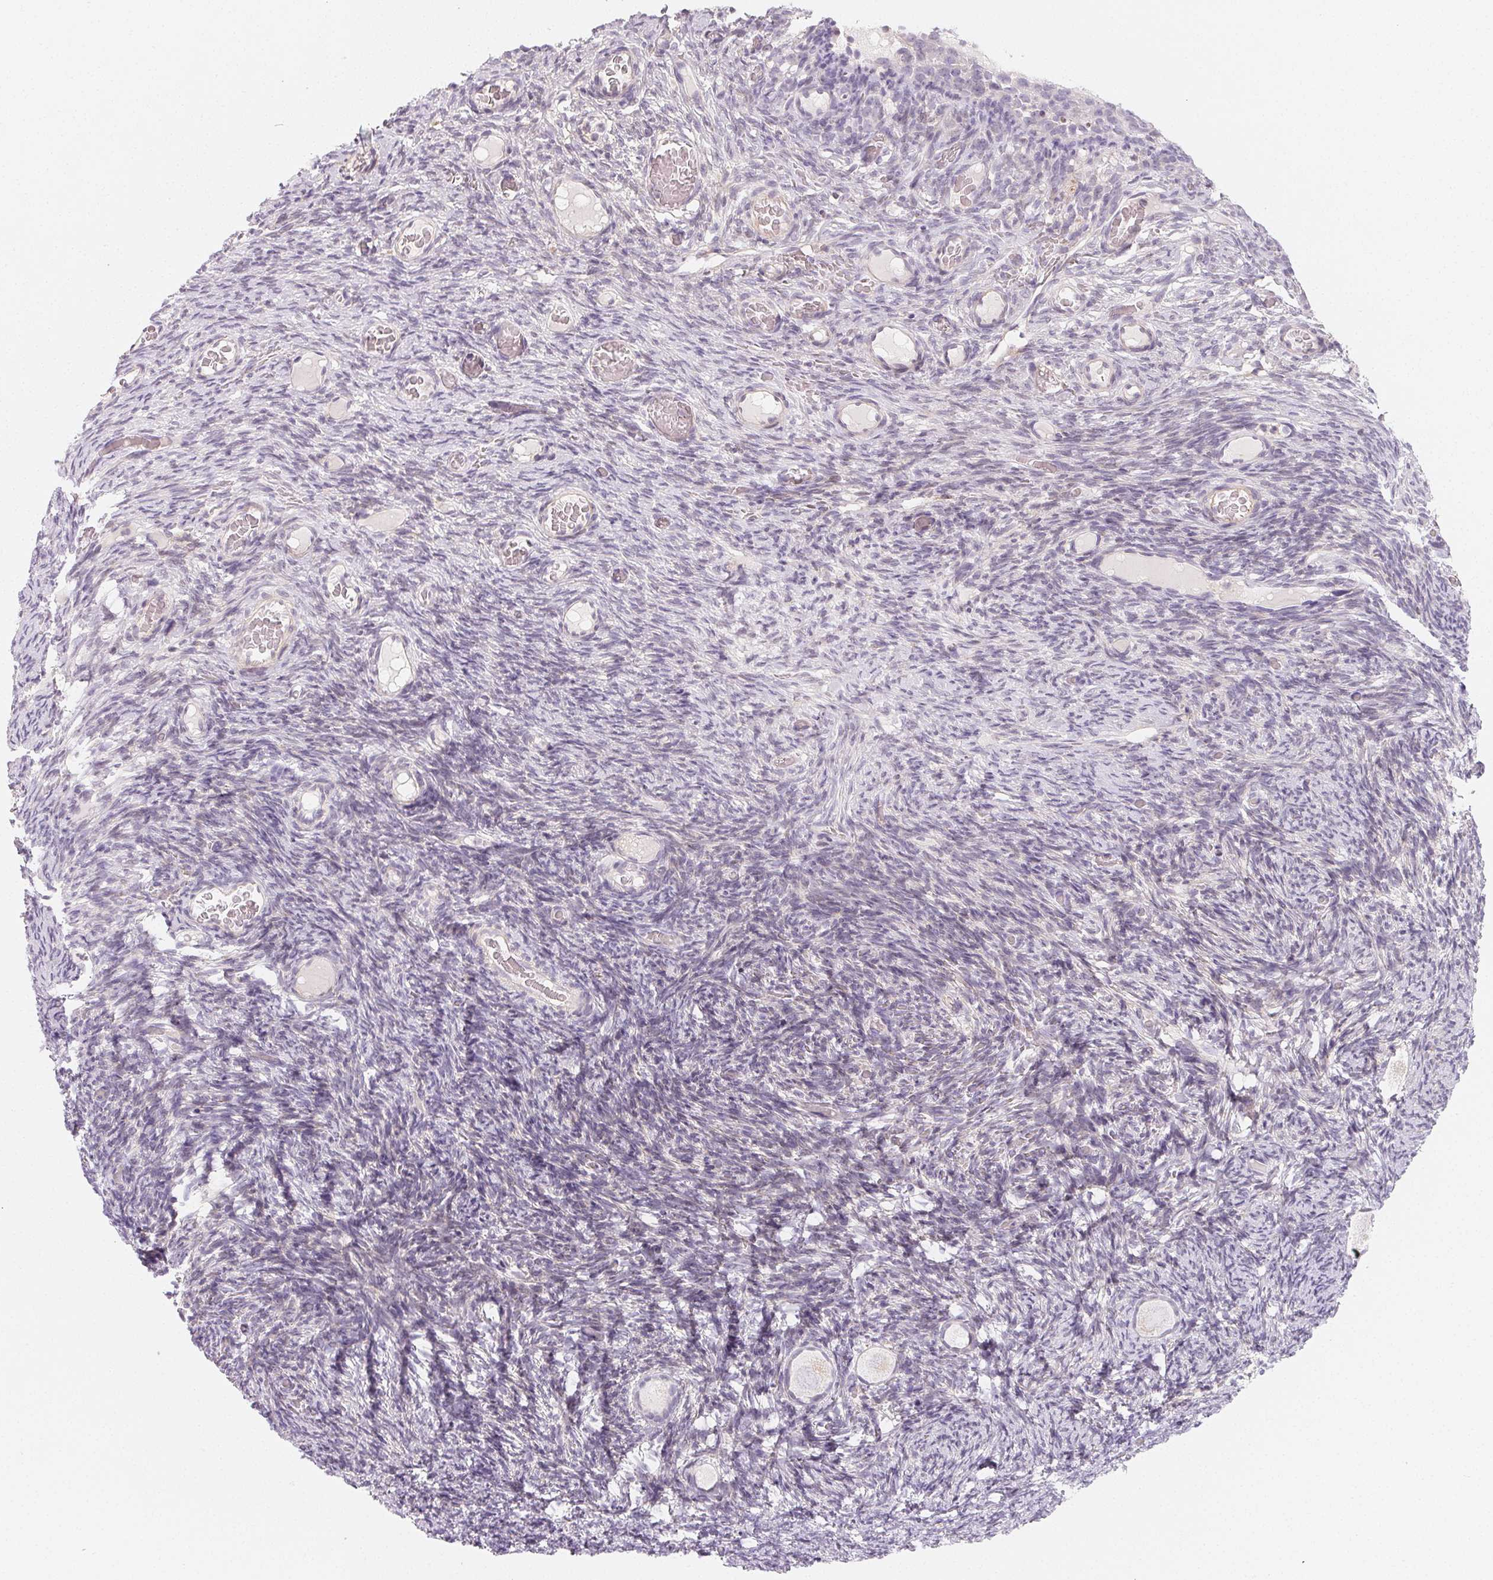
{"staining": {"intensity": "negative", "quantity": "none", "location": "none"}, "tissue": "ovary", "cell_type": "Follicle cells", "image_type": "normal", "snomed": [{"axis": "morphology", "description": "Normal tissue, NOS"}, {"axis": "topography", "description": "Ovary"}], "caption": "The micrograph demonstrates no significant staining in follicle cells of ovary.", "gene": "LRRC23", "patient": {"sex": "female", "age": 34}}